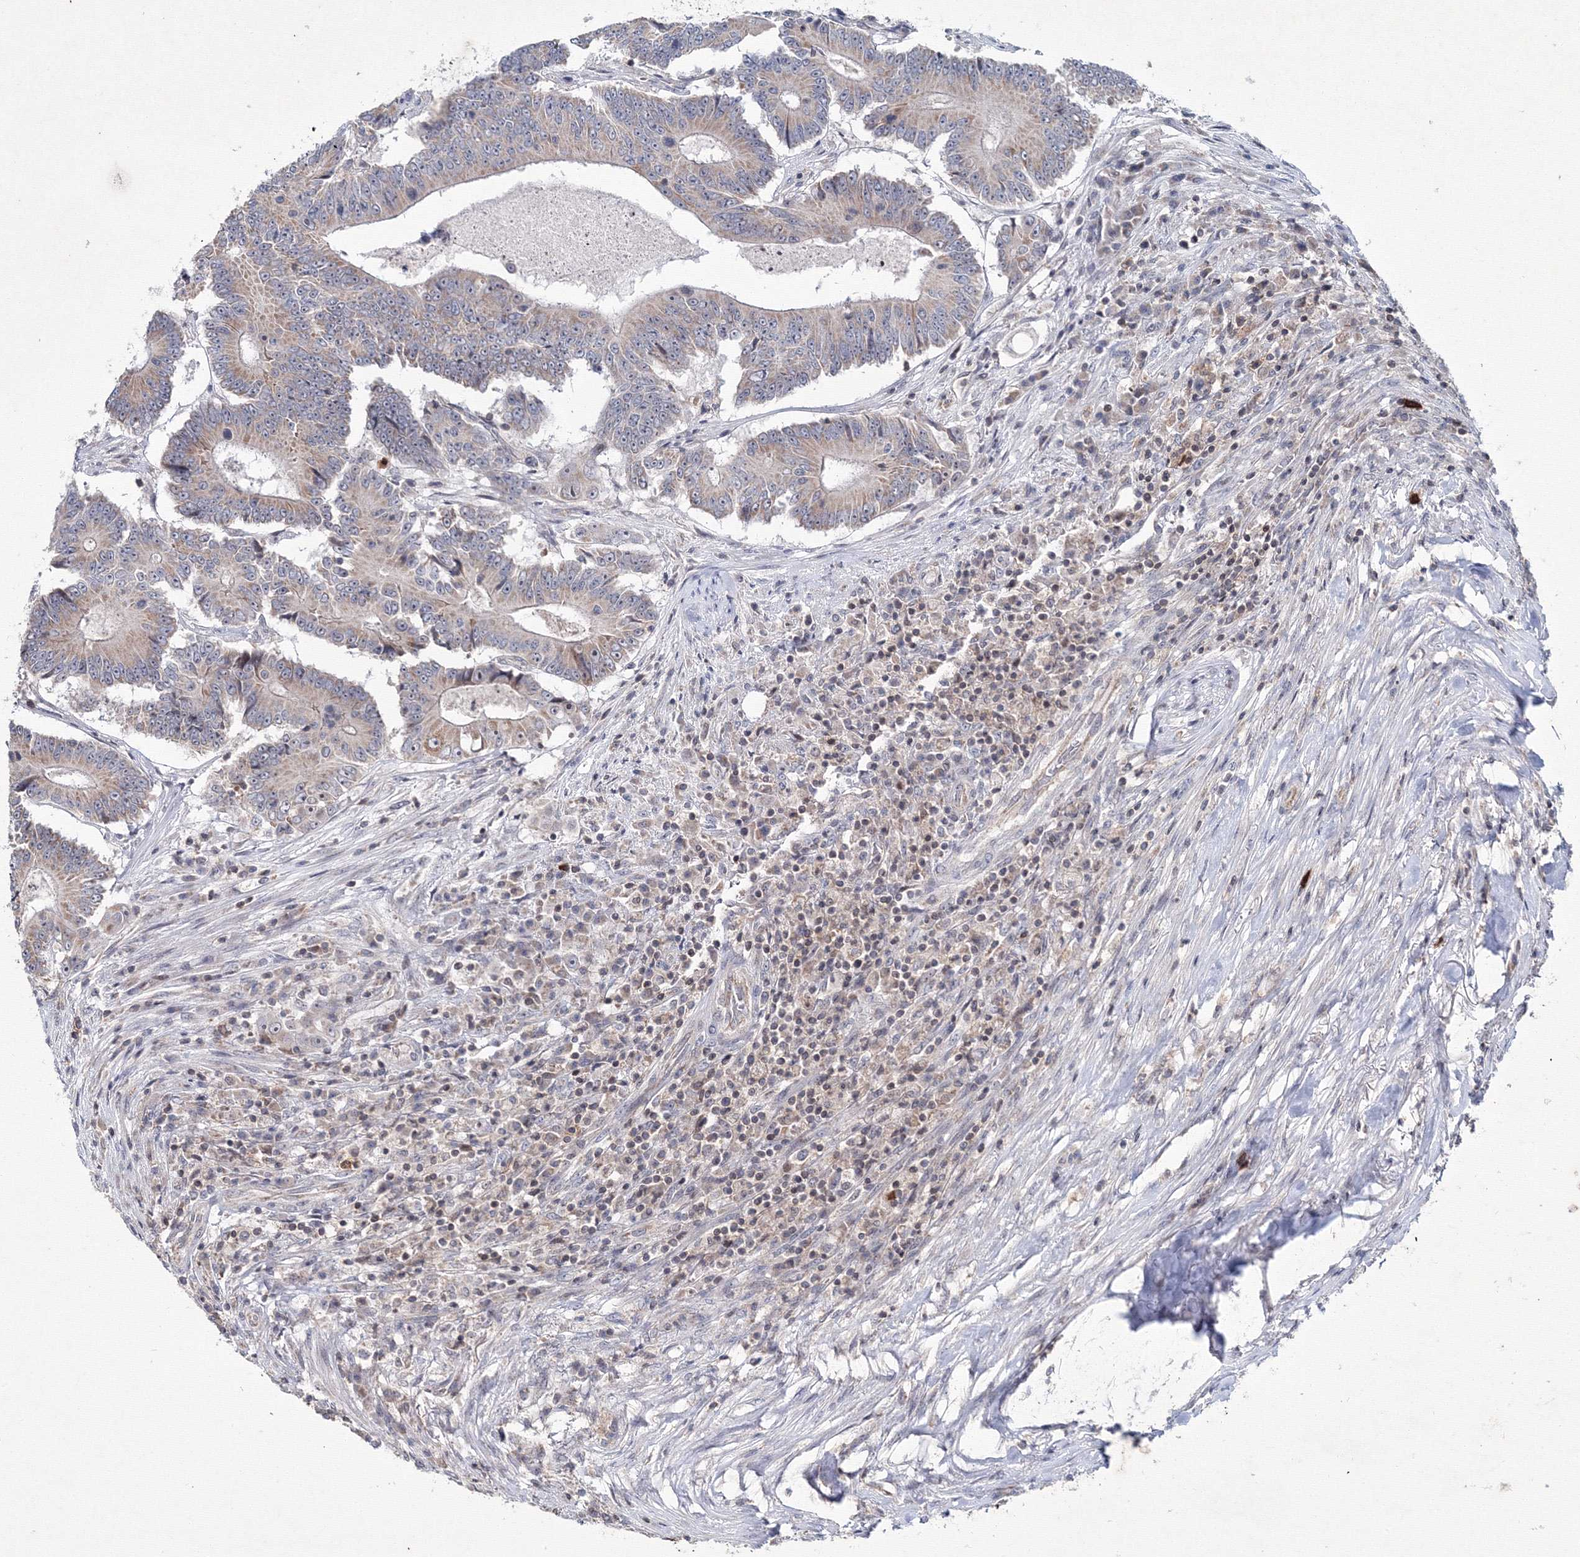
{"staining": {"intensity": "weak", "quantity": "<25%", "location": "cytoplasmic/membranous"}, "tissue": "colorectal cancer", "cell_type": "Tumor cells", "image_type": "cancer", "snomed": [{"axis": "morphology", "description": "Adenocarcinoma, NOS"}, {"axis": "topography", "description": "Colon"}], "caption": "Colorectal cancer (adenocarcinoma) was stained to show a protein in brown. There is no significant positivity in tumor cells.", "gene": "MKRN2", "patient": {"sex": "male", "age": 83}}